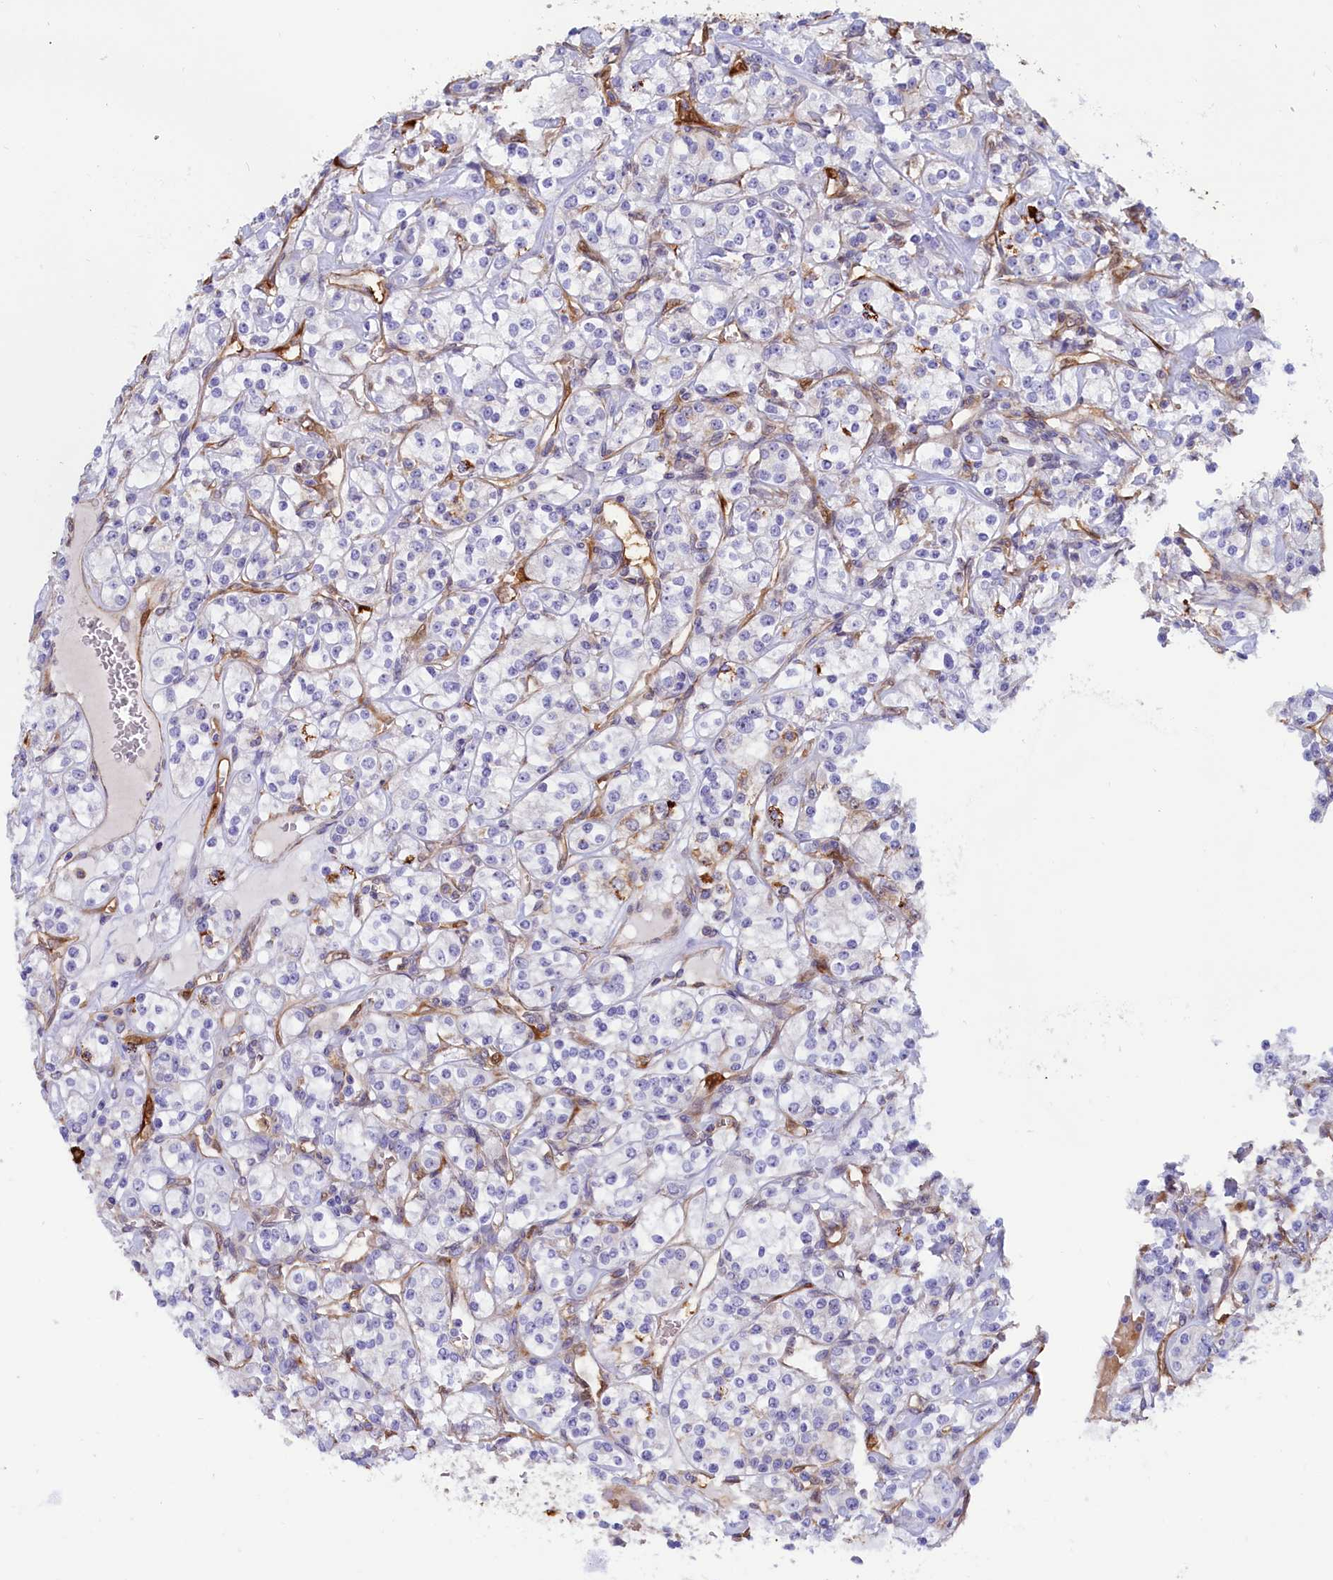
{"staining": {"intensity": "negative", "quantity": "none", "location": "none"}, "tissue": "renal cancer", "cell_type": "Tumor cells", "image_type": "cancer", "snomed": [{"axis": "morphology", "description": "Adenocarcinoma, NOS"}, {"axis": "topography", "description": "Kidney"}], "caption": "IHC of adenocarcinoma (renal) displays no positivity in tumor cells.", "gene": "ABCC12", "patient": {"sex": "male", "age": 77}}